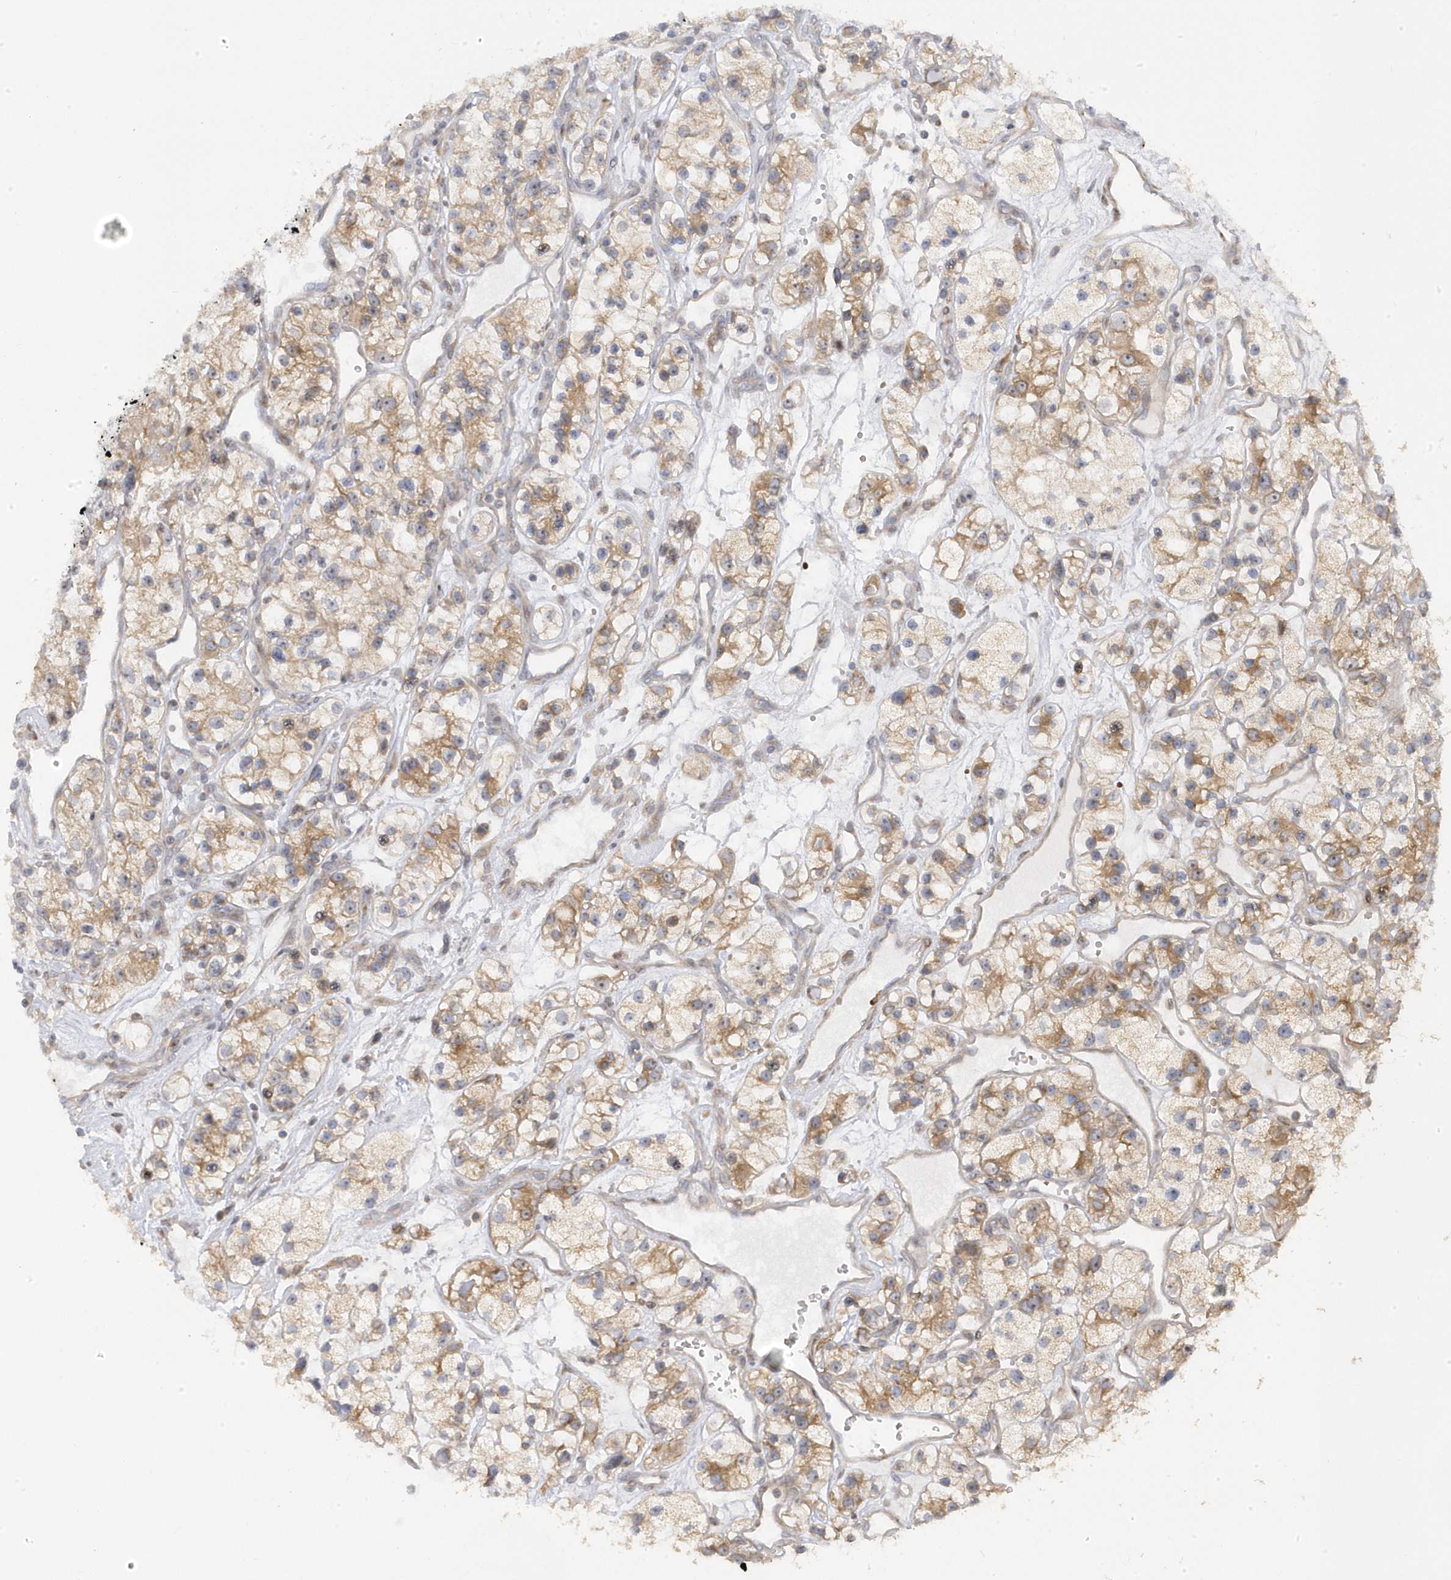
{"staining": {"intensity": "moderate", "quantity": "25%-75%", "location": "cytoplasmic/membranous"}, "tissue": "renal cancer", "cell_type": "Tumor cells", "image_type": "cancer", "snomed": [{"axis": "morphology", "description": "Adenocarcinoma, NOS"}, {"axis": "topography", "description": "Kidney"}], "caption": "Immunohistochemical staining of human renal cancer demonstrates moderate cytoplasmic/membranous protein staining in about 25%-75% of tumor cells. The staining was performed using DAB (3,3'-diaminobenzidine), with brown indicating positive protein expression. Nuclei are stained blue with hematoxylin.", "gene": "MAP7D3", "patient": {"sex": "female", "age": 57}}